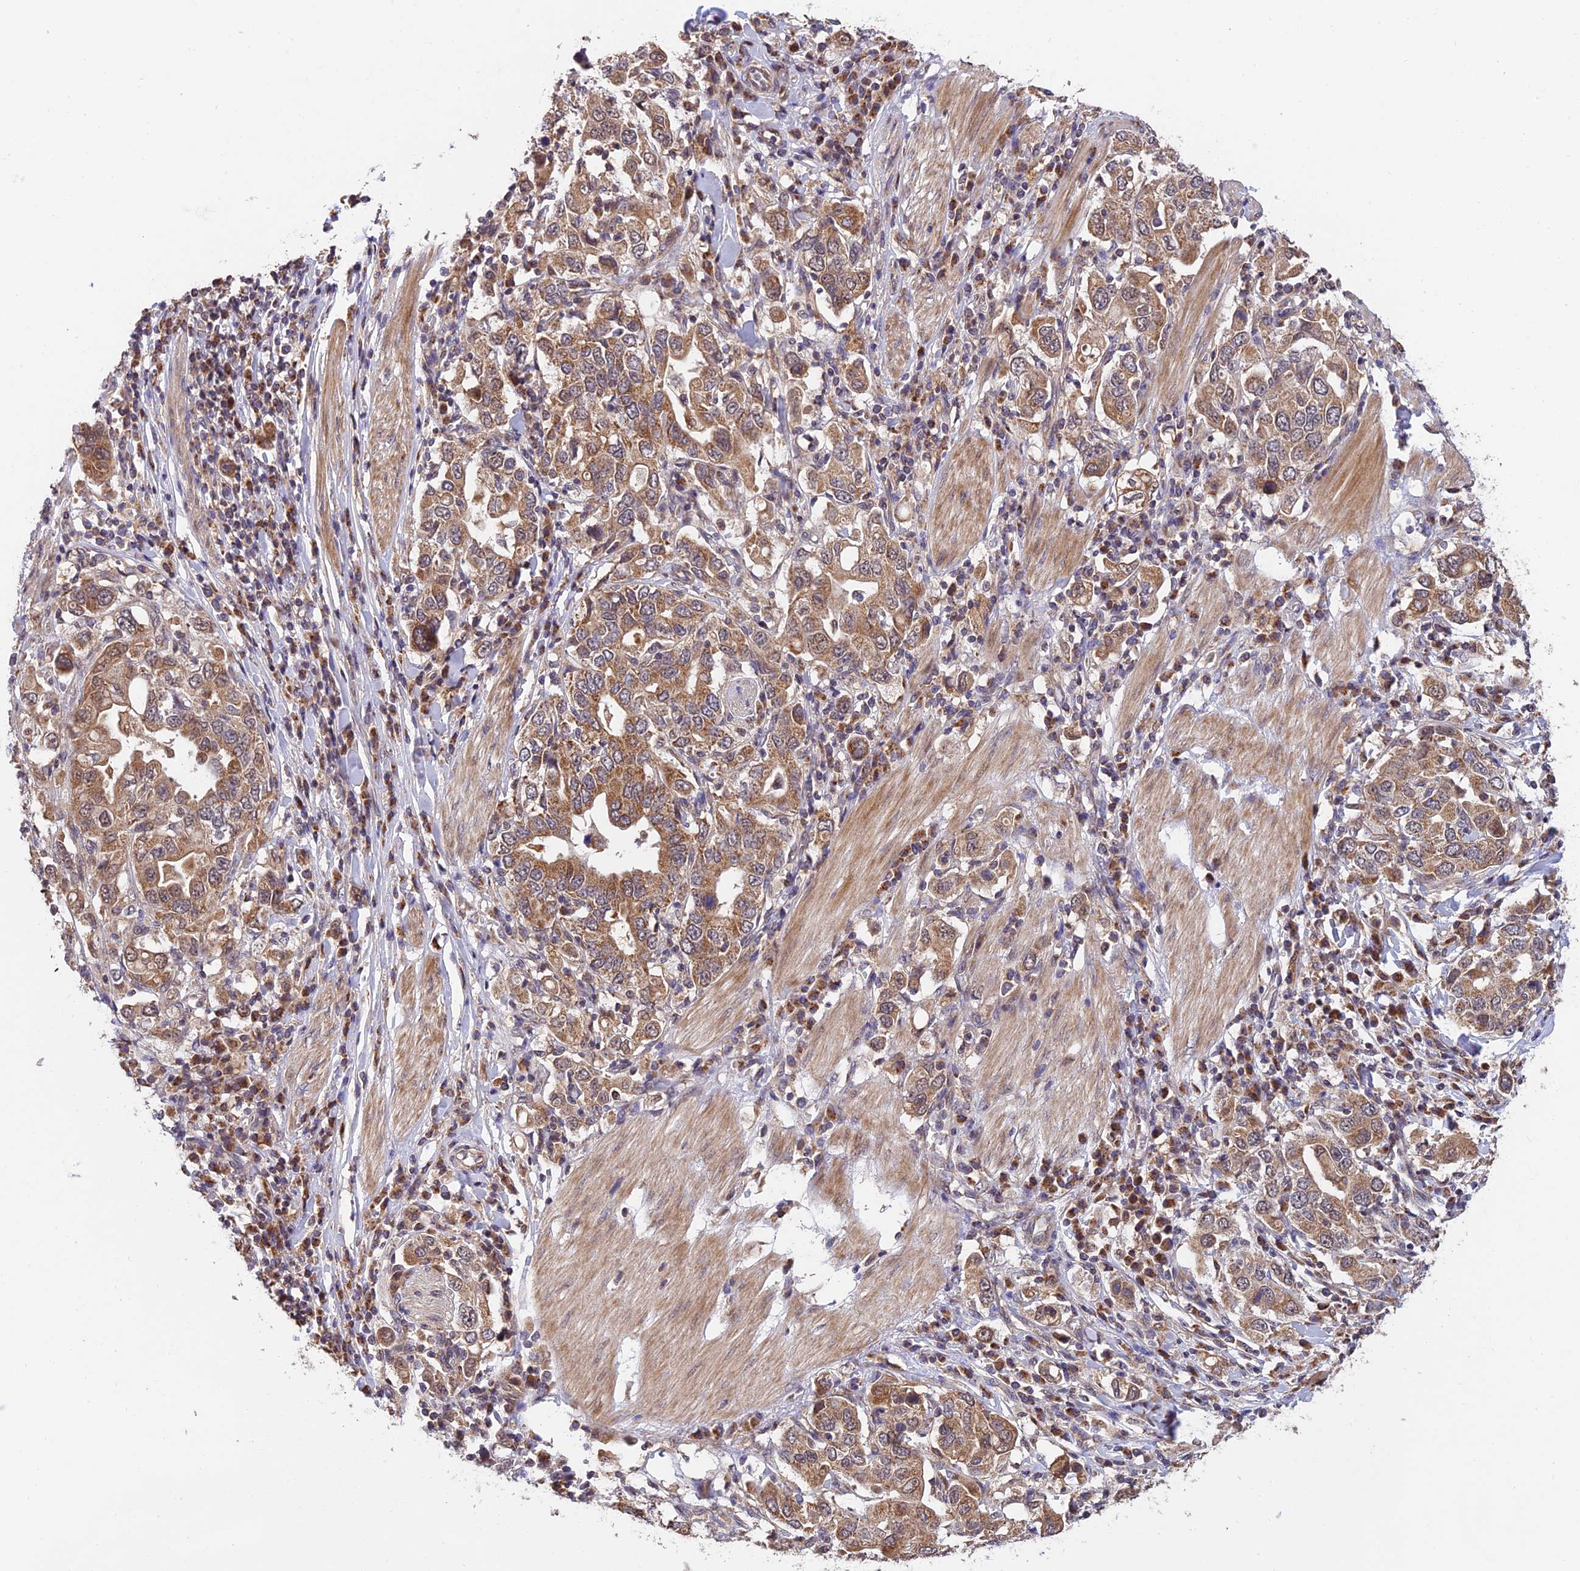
{"staining": {"intensity": "moderate", "quantity": ">75%", "location": "cytoplasmic/membranous"}, "tissue": "stomach cancer", "cell_type": "Tumor cells", "image_type": "cancer", "snomed": [{"axis": "morphology", "description": "Adenocarcinoma, NOS"}, {"axis": "topography", "description": "Stomach, upper"}], "caption": "About >75% of tumor cells in human stomach adenocarcinoma demonstrate moderate cytoplasmic/membranous protein positivity as visualized by brown immunohistochemical staining.", "gene": "MNS1", "patient": {"sex": "male", "age": 62}}